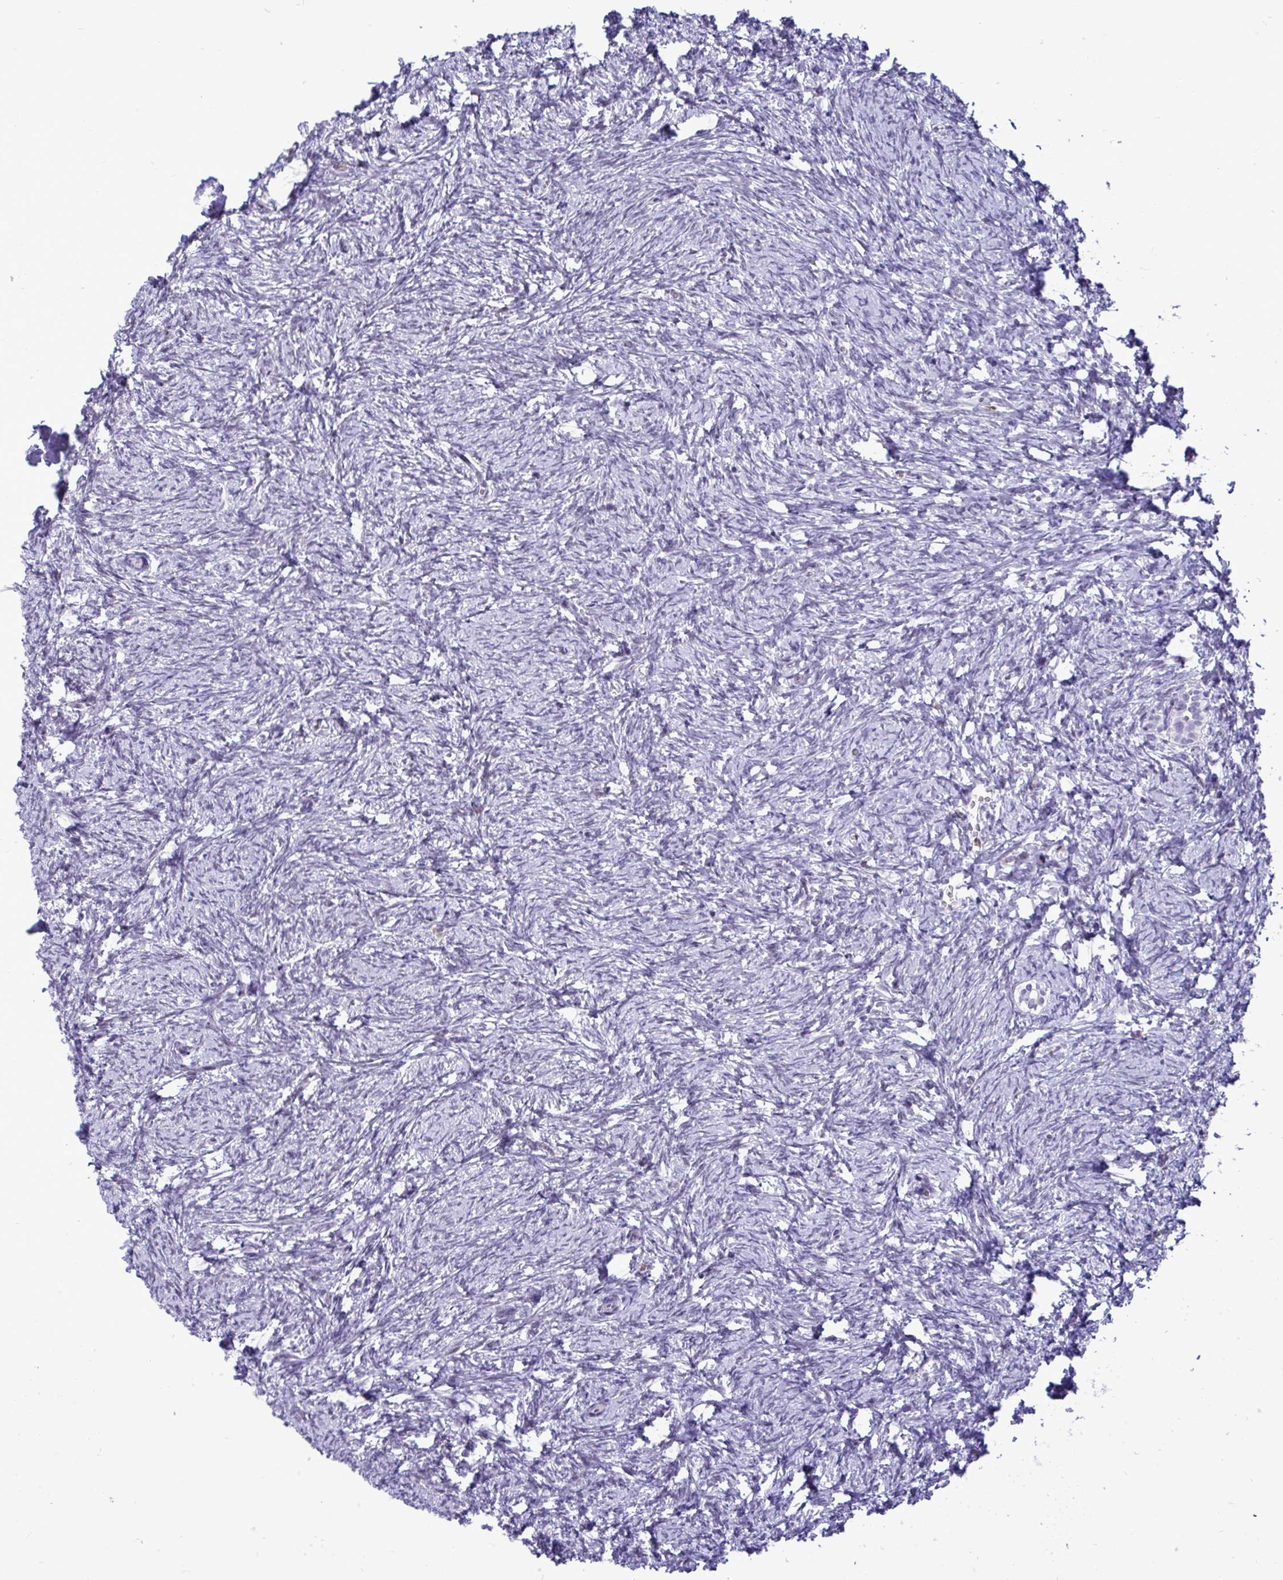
{"staining": {"intensity": "negative", "quantity": "none", "location": "none"}, "tissue": "ovary", "cell_type": "Ovarian stroma cells", "image_type": "normal", "snomed": [{"axis": "morphology", "description": "Normal tissue, NOS"}, {"axis": "topography", "description": "Ovary"}], "caption": "This is a histopathology image of immunohistochemistry (IHC) staining of unremarkable ovary, which shows no expression in ovarian stroma cells.", "gene": "C1QL2", "patient": {"sex": "female", "age": 41}}